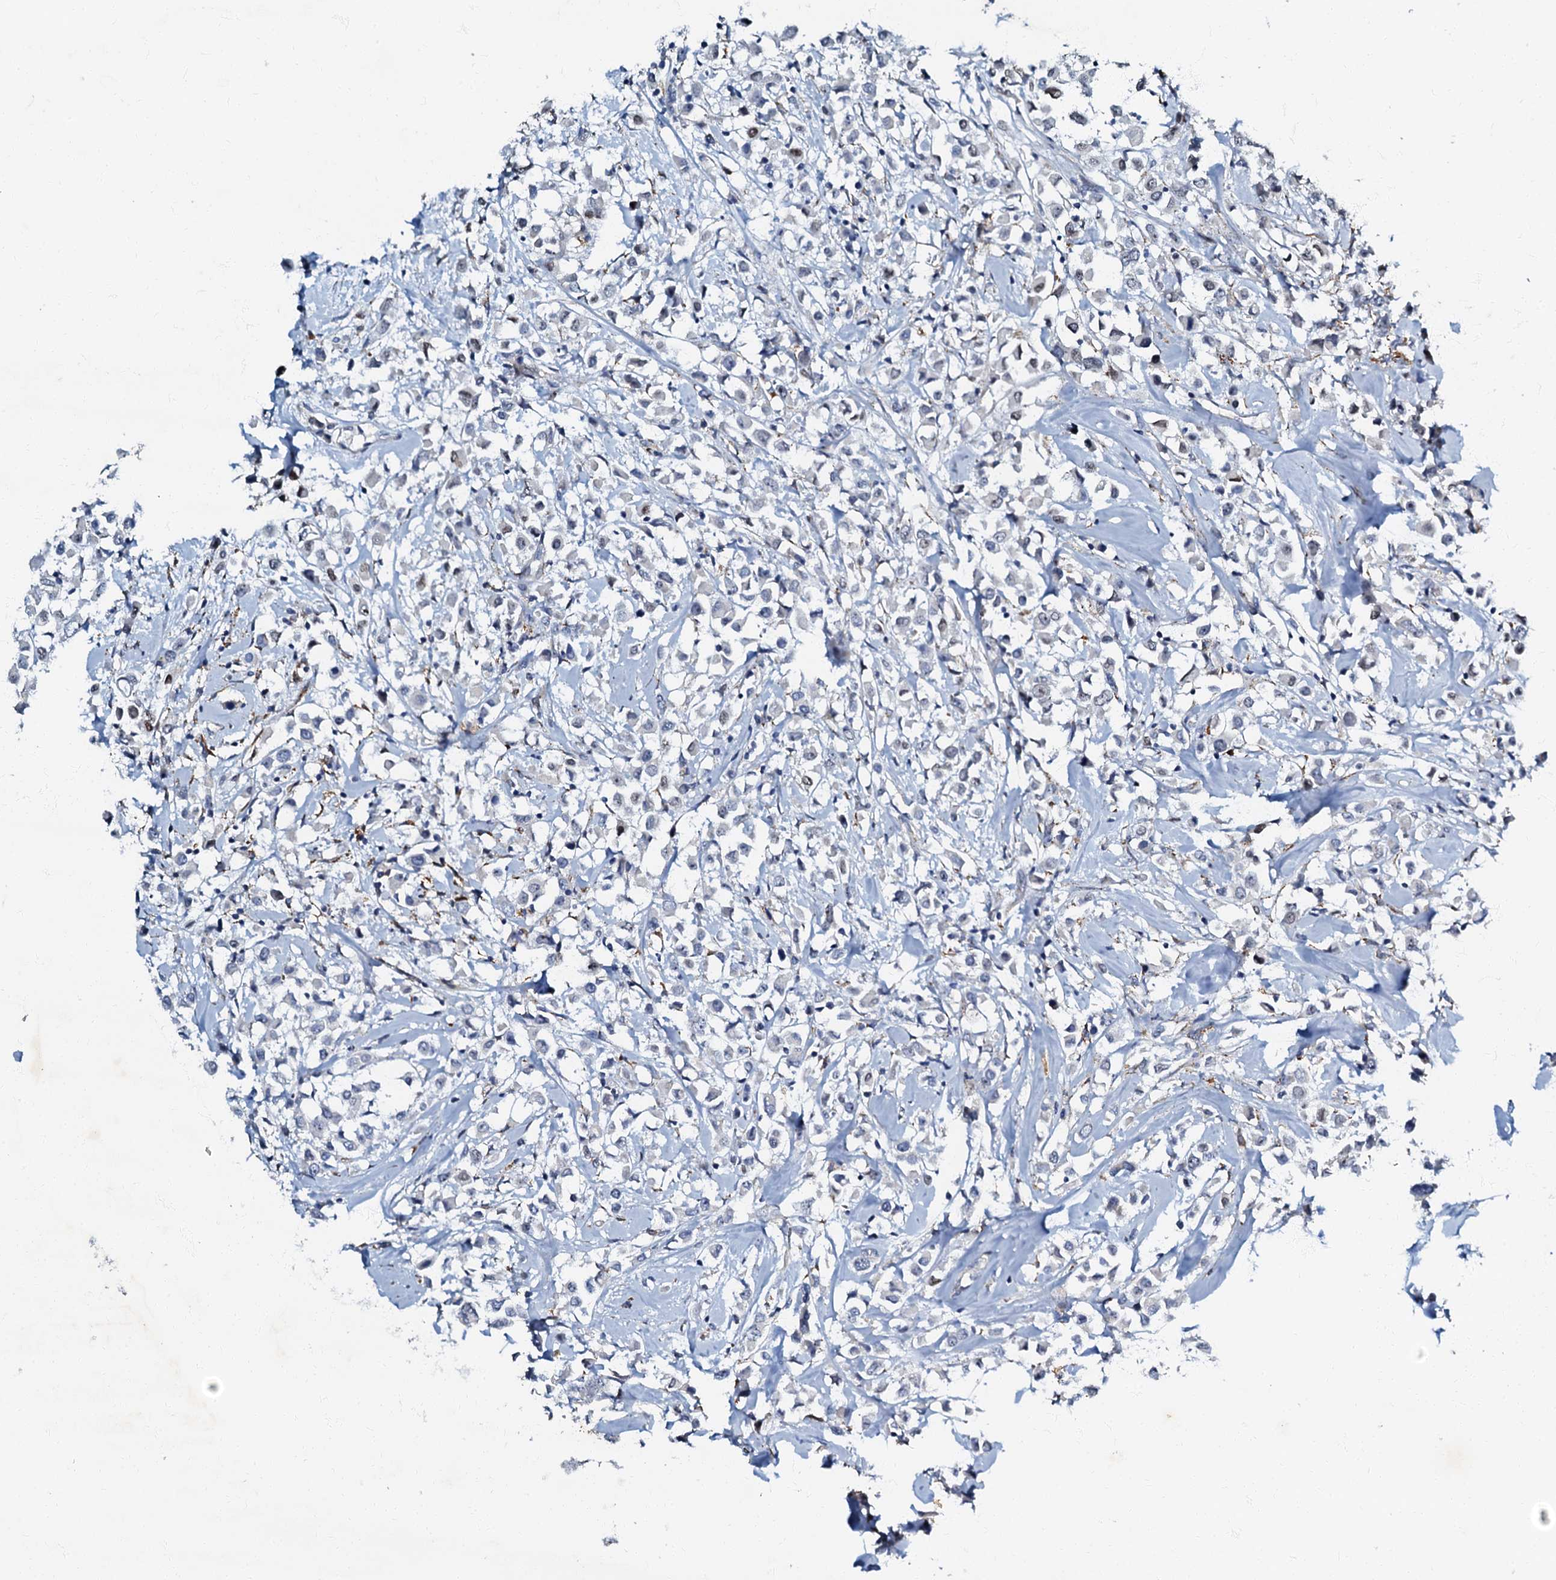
{"staining": {"intensity": "moderate", "quantity": "<25%", "location": "cytoplasmic/membranous"}, "tissue": "breast cancer", "cell_type": "Tumor cells", "image_type": "cancer", "snomed": [{"axis": "morphology", "description": "Duct carcinoma"}, {"axis": "topography", "description": "Breast"}], "caption": "Human breast cancer stained with a protein marker reveals moderate staining in tumor cells.", "gene": "OLAH", "patient": {"sex": "female", "age": 87}}